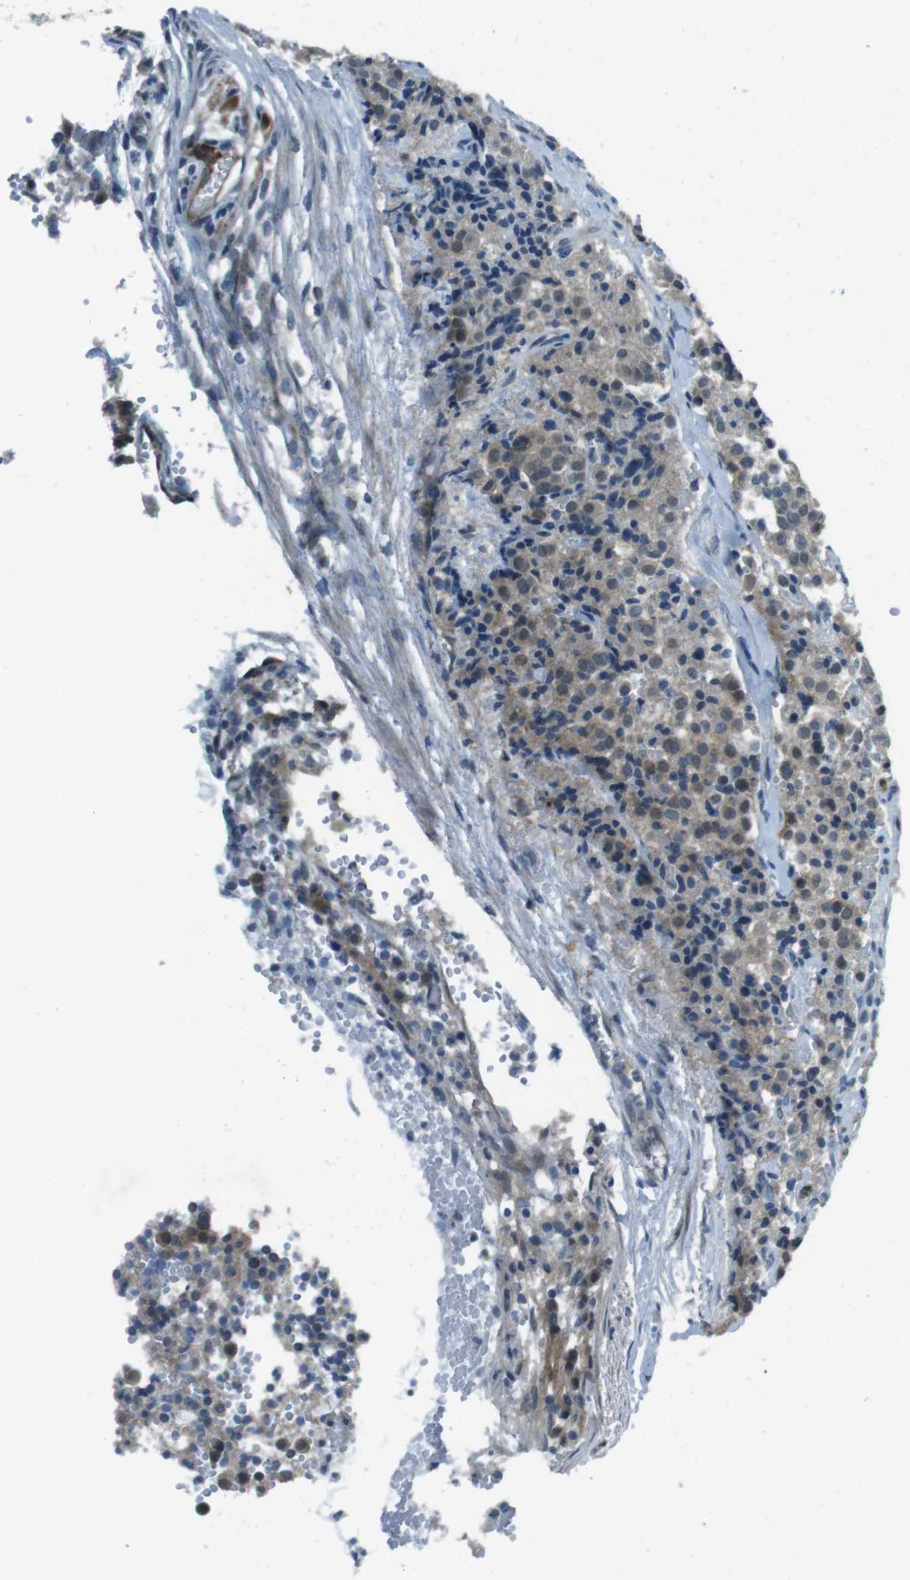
{"staining": {"intensity": "weak", "quantity": ">75%", "location": "cytoplasmic/membranous"}, "tissue": "carcinoid", "cell_type": "Tumor cells", "image_type": "cancer", "snomed": [{"axis": "morphology", "description": "Carcinoid, malignant, NOS"}, {"axis": "topography", "description": "Lung"}], "caption": "Immunohistochemistry (IHC) of carcinoid displays low levels of weak cytoplasmic/membranous staining in about >75% of tumor cells.", "gene": "MFAP3", "patient": {"sex": "male", "age": 30}}